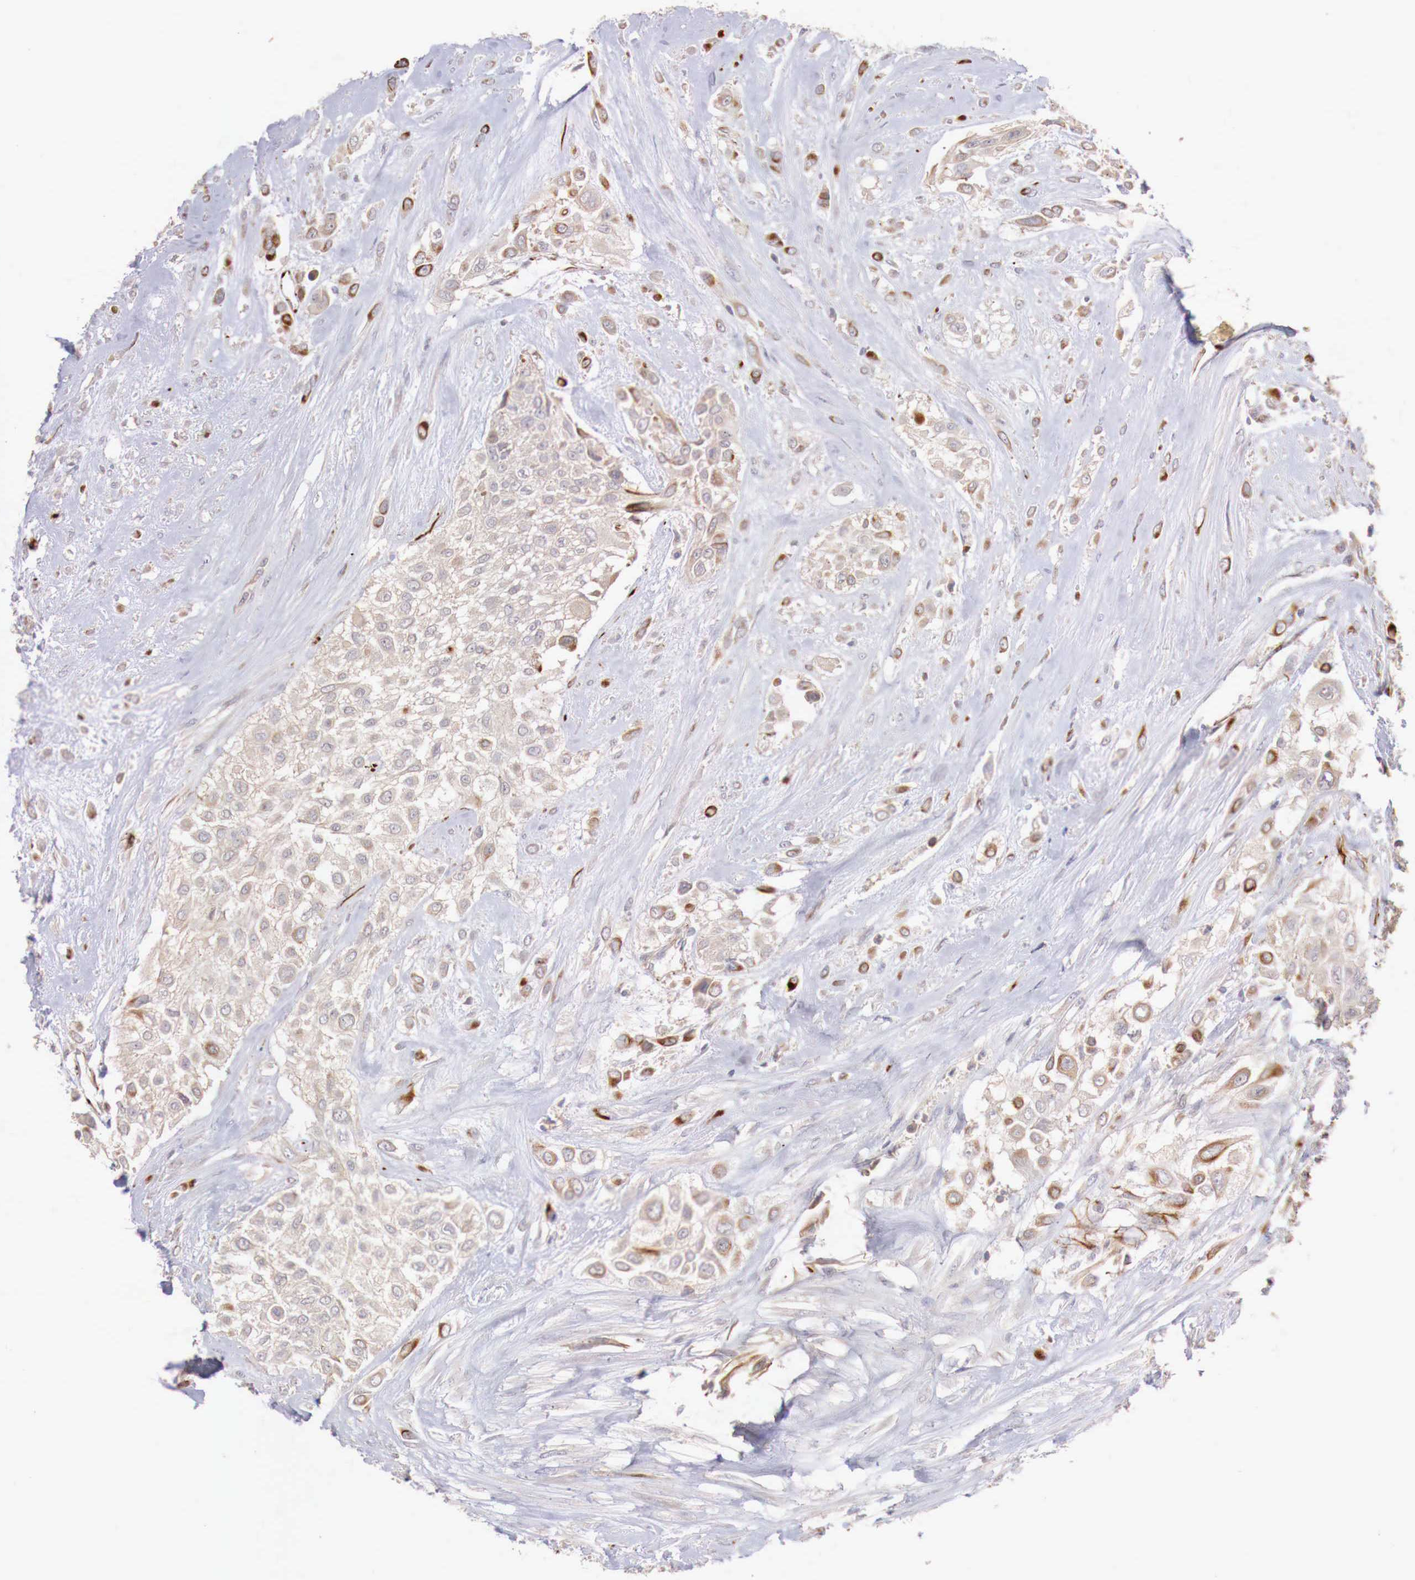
{"staining": {"intensity": "weak", "quantity": "25%-75%", "location": "cytoplasmic/membranous"}, "tissue": "urothelial cancer", "cell_type": "Tumor cells", "image_type": "cancer", "snomed": [{"axis": "morphology", "description": "Urothelial carcinoma, High grade"}, {"axis": "topography", "description": "Urinary bladder"}], "caption": "DAB immunohistochemical staining of human urothelial cancer demonstrates weak cytoplasmic/membranous protein staining in about 25%-75% of tumor cells.", "gene": "WT1", "patient": {"sex": "male", "age": 57}}